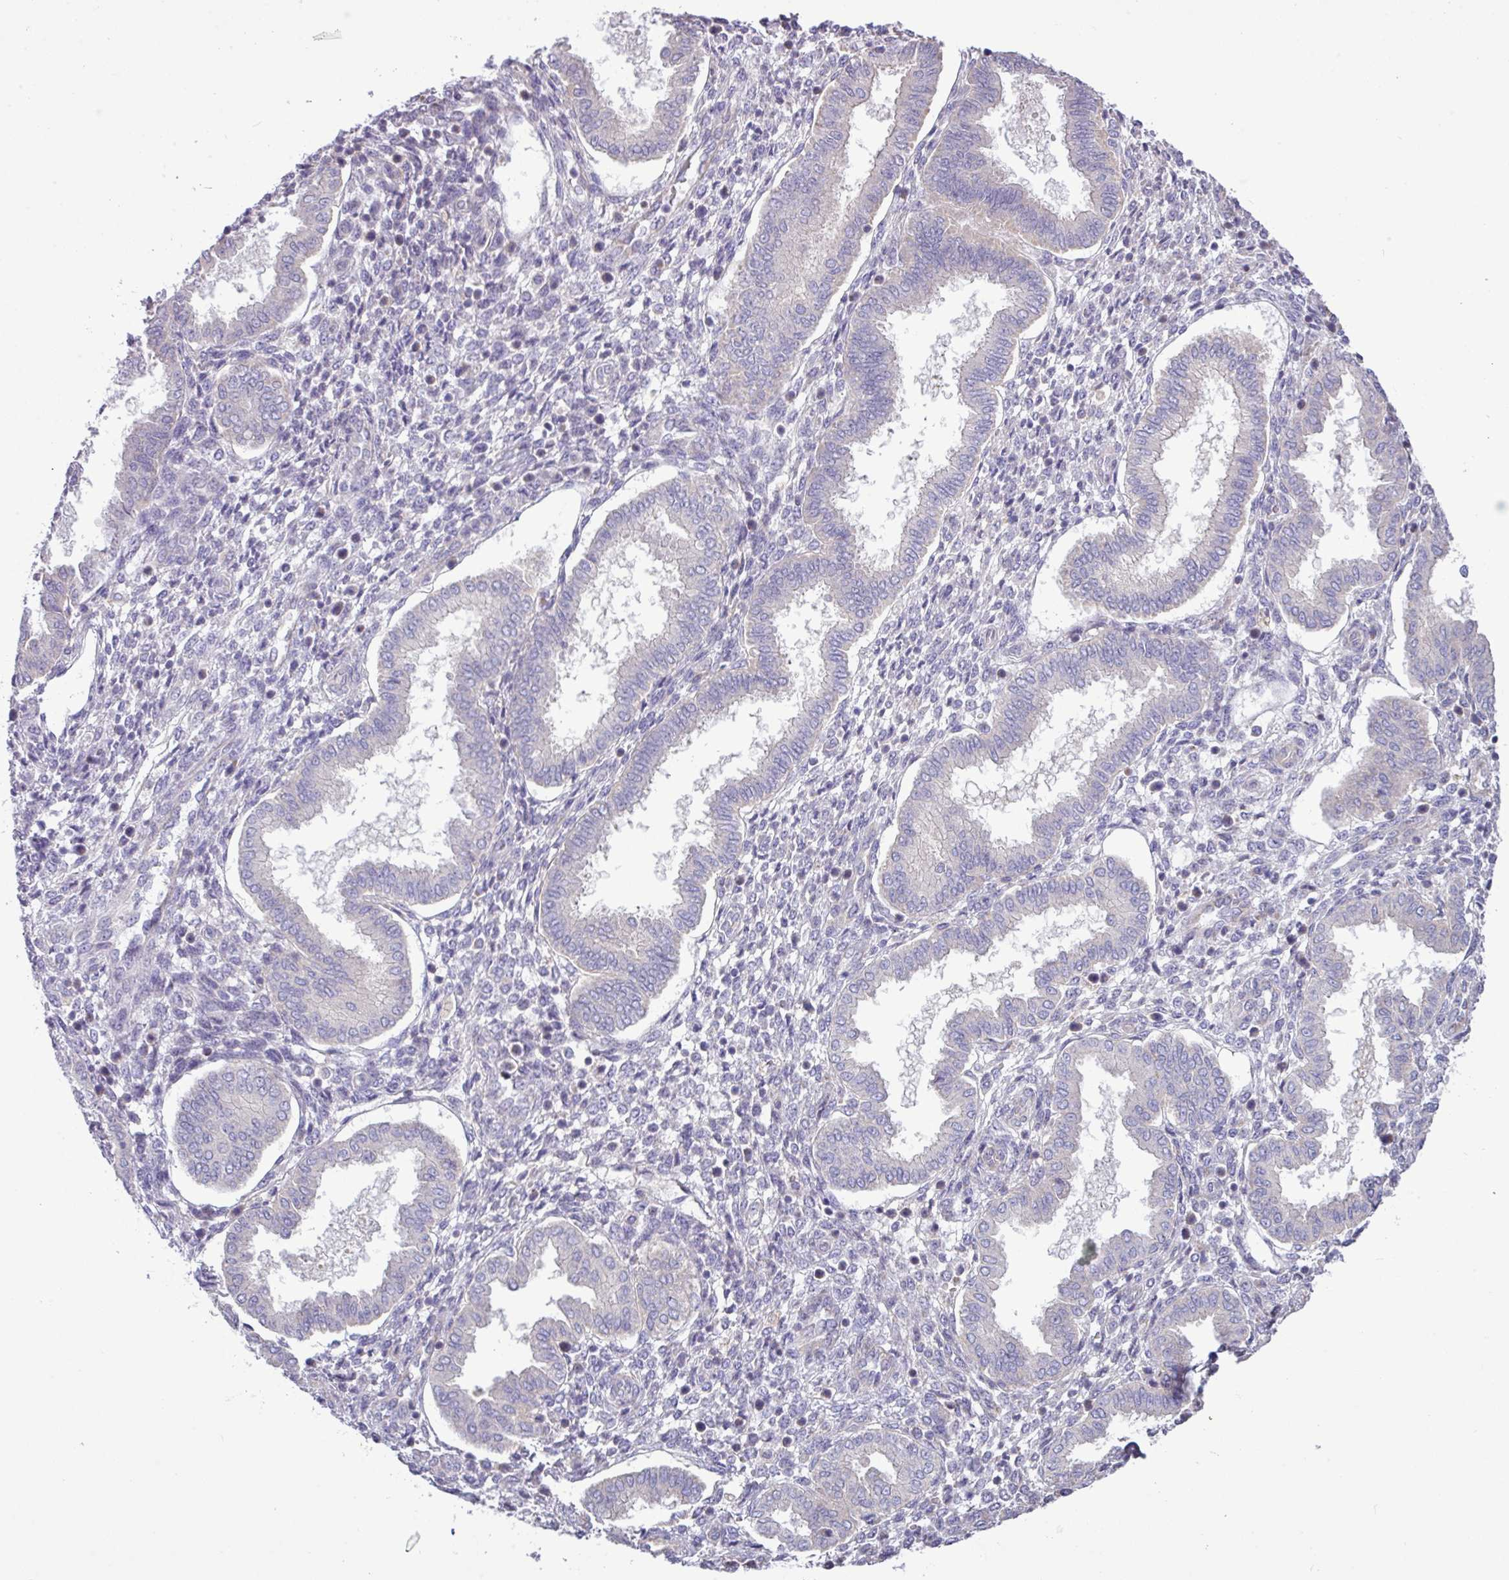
{"staining": {"intensity": "negative", "quantity": "none", "location": "none"}, "tissue": "endometrium", "cell_type": "Cells in endometrial stroma", "image_type": "normal", "snomed": [{"axis": "morphology", "description": "Normal tissue, NOS"}, {"axis": "topography", "description": "Endometrium"}], "caption": "Immunohistochemistry of normal human endometrium shows no expression in cells in endometrial stroma. The staining is performed using DAB (3,3'-diaminobenzidine) brown chromogen with nuclei counter-stained in using hematoxylin.", "gene": "IRGC", "patient": {"sex": "female", "age": 24}}